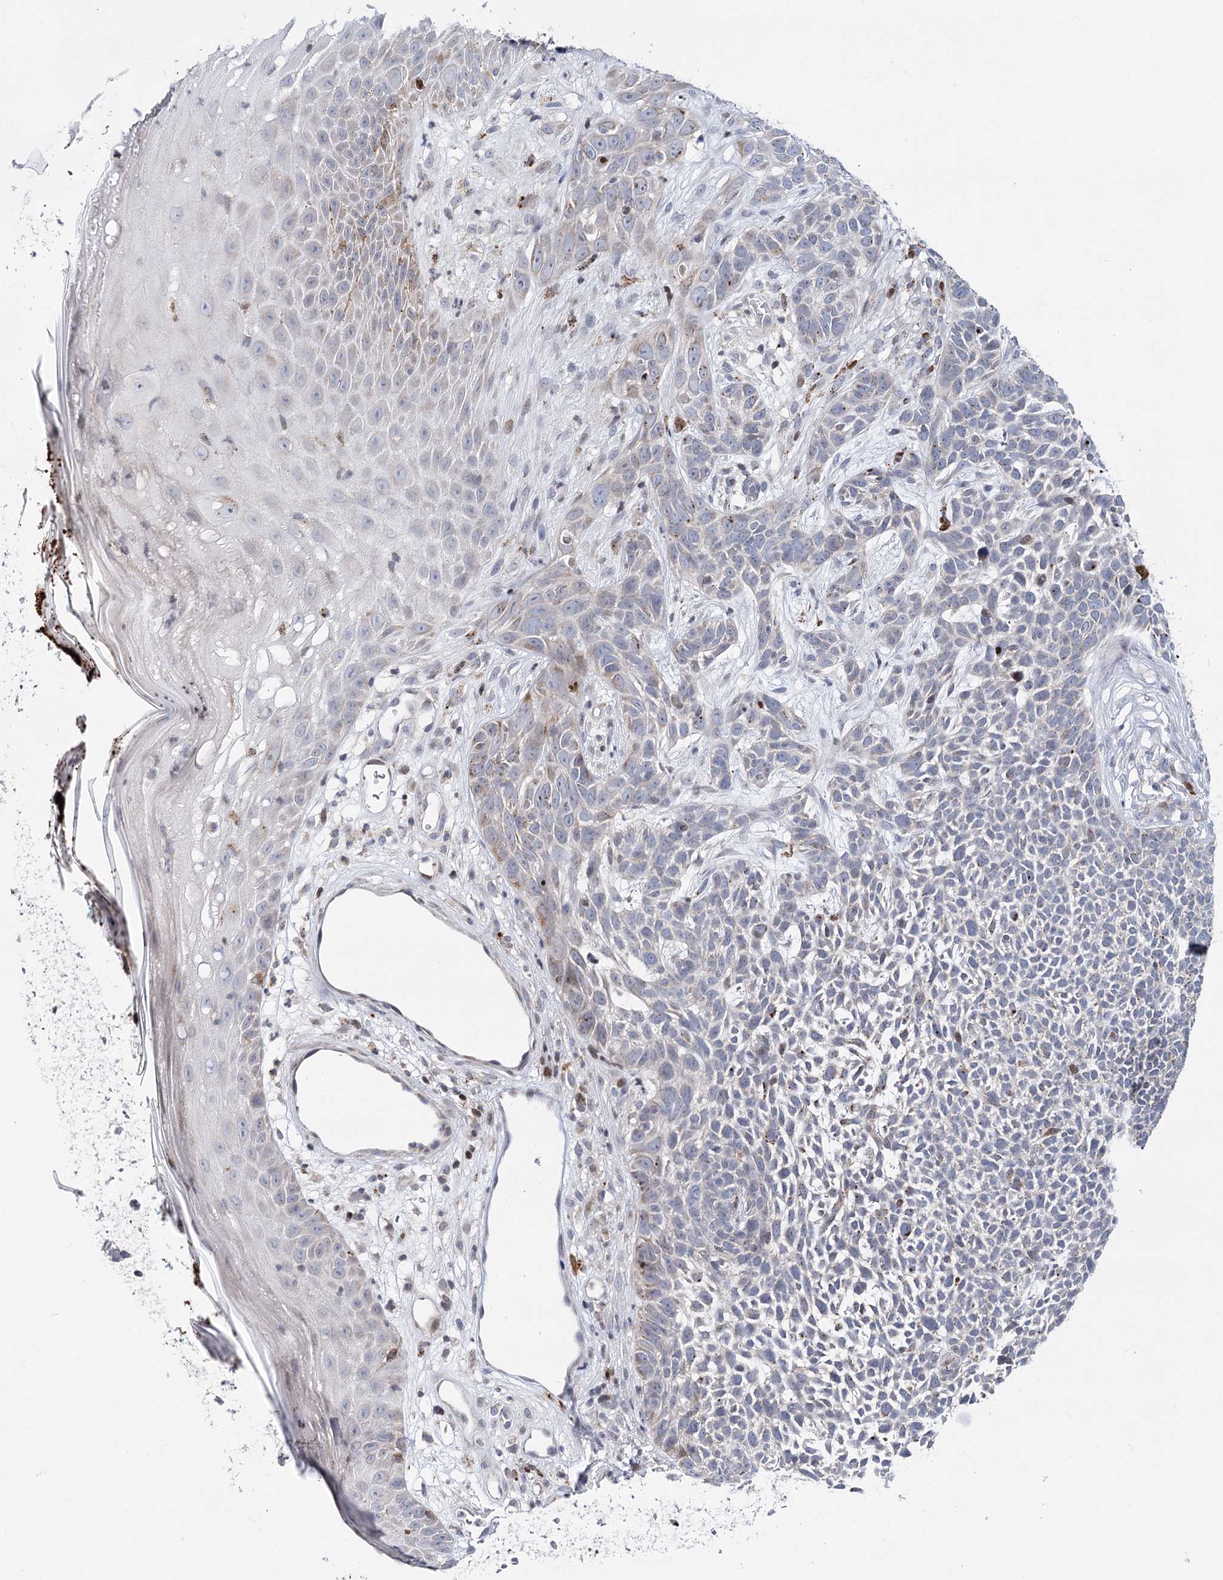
{"staining": {"intensity": "negative", "quantity": "none", "location": "none"}, "tissue": "skin cancer", "cell_type": "Tumor cells", "image_type": "cancer", "snomed": [{"axis": "morphology", "description": "Basal cell carcinoma"}, {"axis": "topography", "description": "Skin"}], "caption": "IHC photomicrograph of neoplastic tissue: human skin cancer (basal cell carcinoma) stained with DAB (3,3'-diaminobenzidine) exhibits no significant protein positivity in tumor cells.", "gene": "PTGR1", "patient": {"sex": "female", "age": 84}}